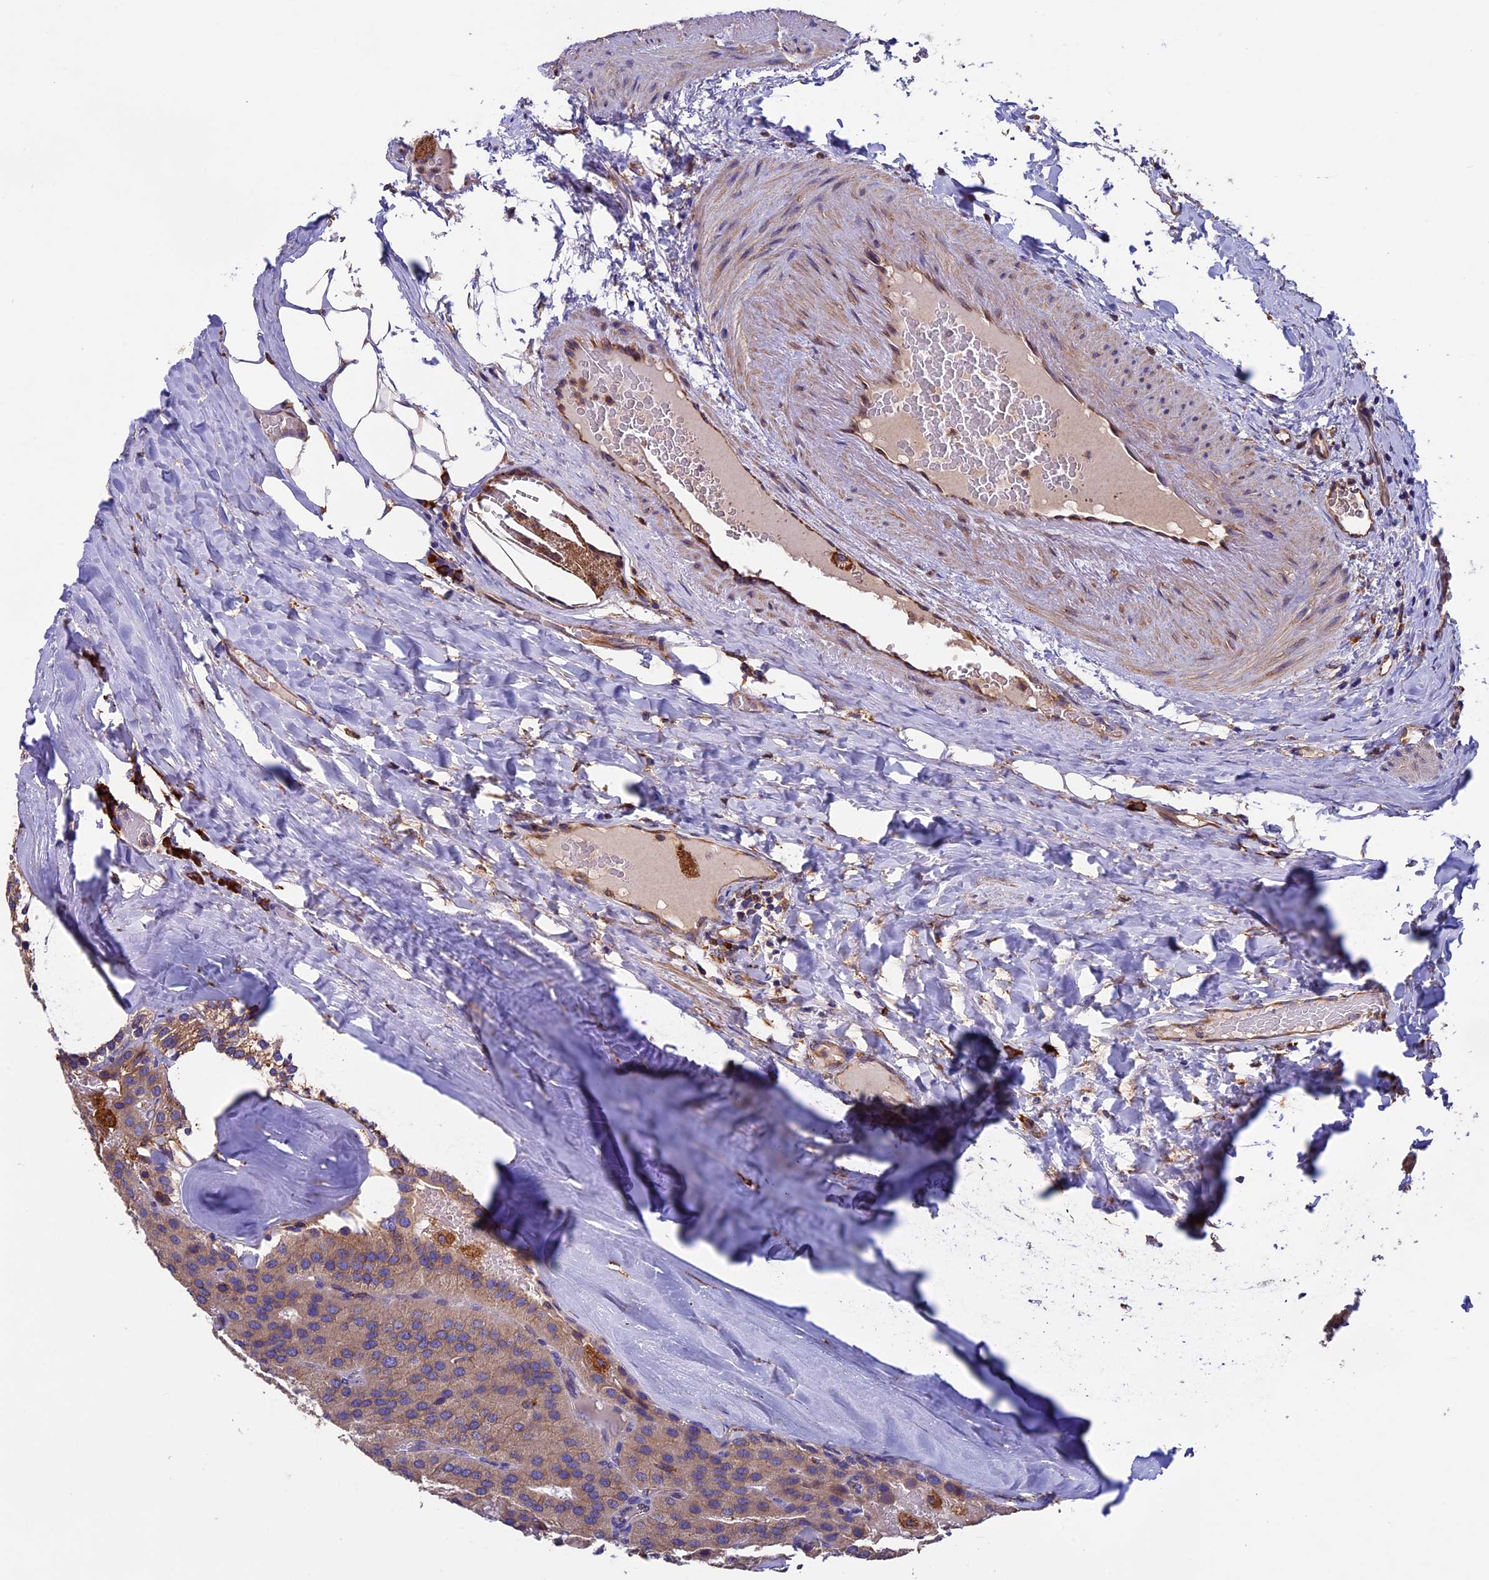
{"staining": {"intensity": "weak", "quantity": ">75%", "location": "cytoplasmic/membranous"}, "tissue": "parathyroid gland", "cell_type": "Glandular cells", "image_type": "normal", "snomed": [{"axis": "morphology", "description": "Normal tissue, NOS"}, {"axis": "morphology", "description": "Adenoma, NOS"}, {"axis": "topography", "description": "Parathyroid gland"}], "caption": "Protein staining of benign parathyroid gland shows weak cytoplasmic/membranous staining in about >75% of glandular cells.", "gene": "BTBD3", "patient": {"sex": "female", "age": 86}}